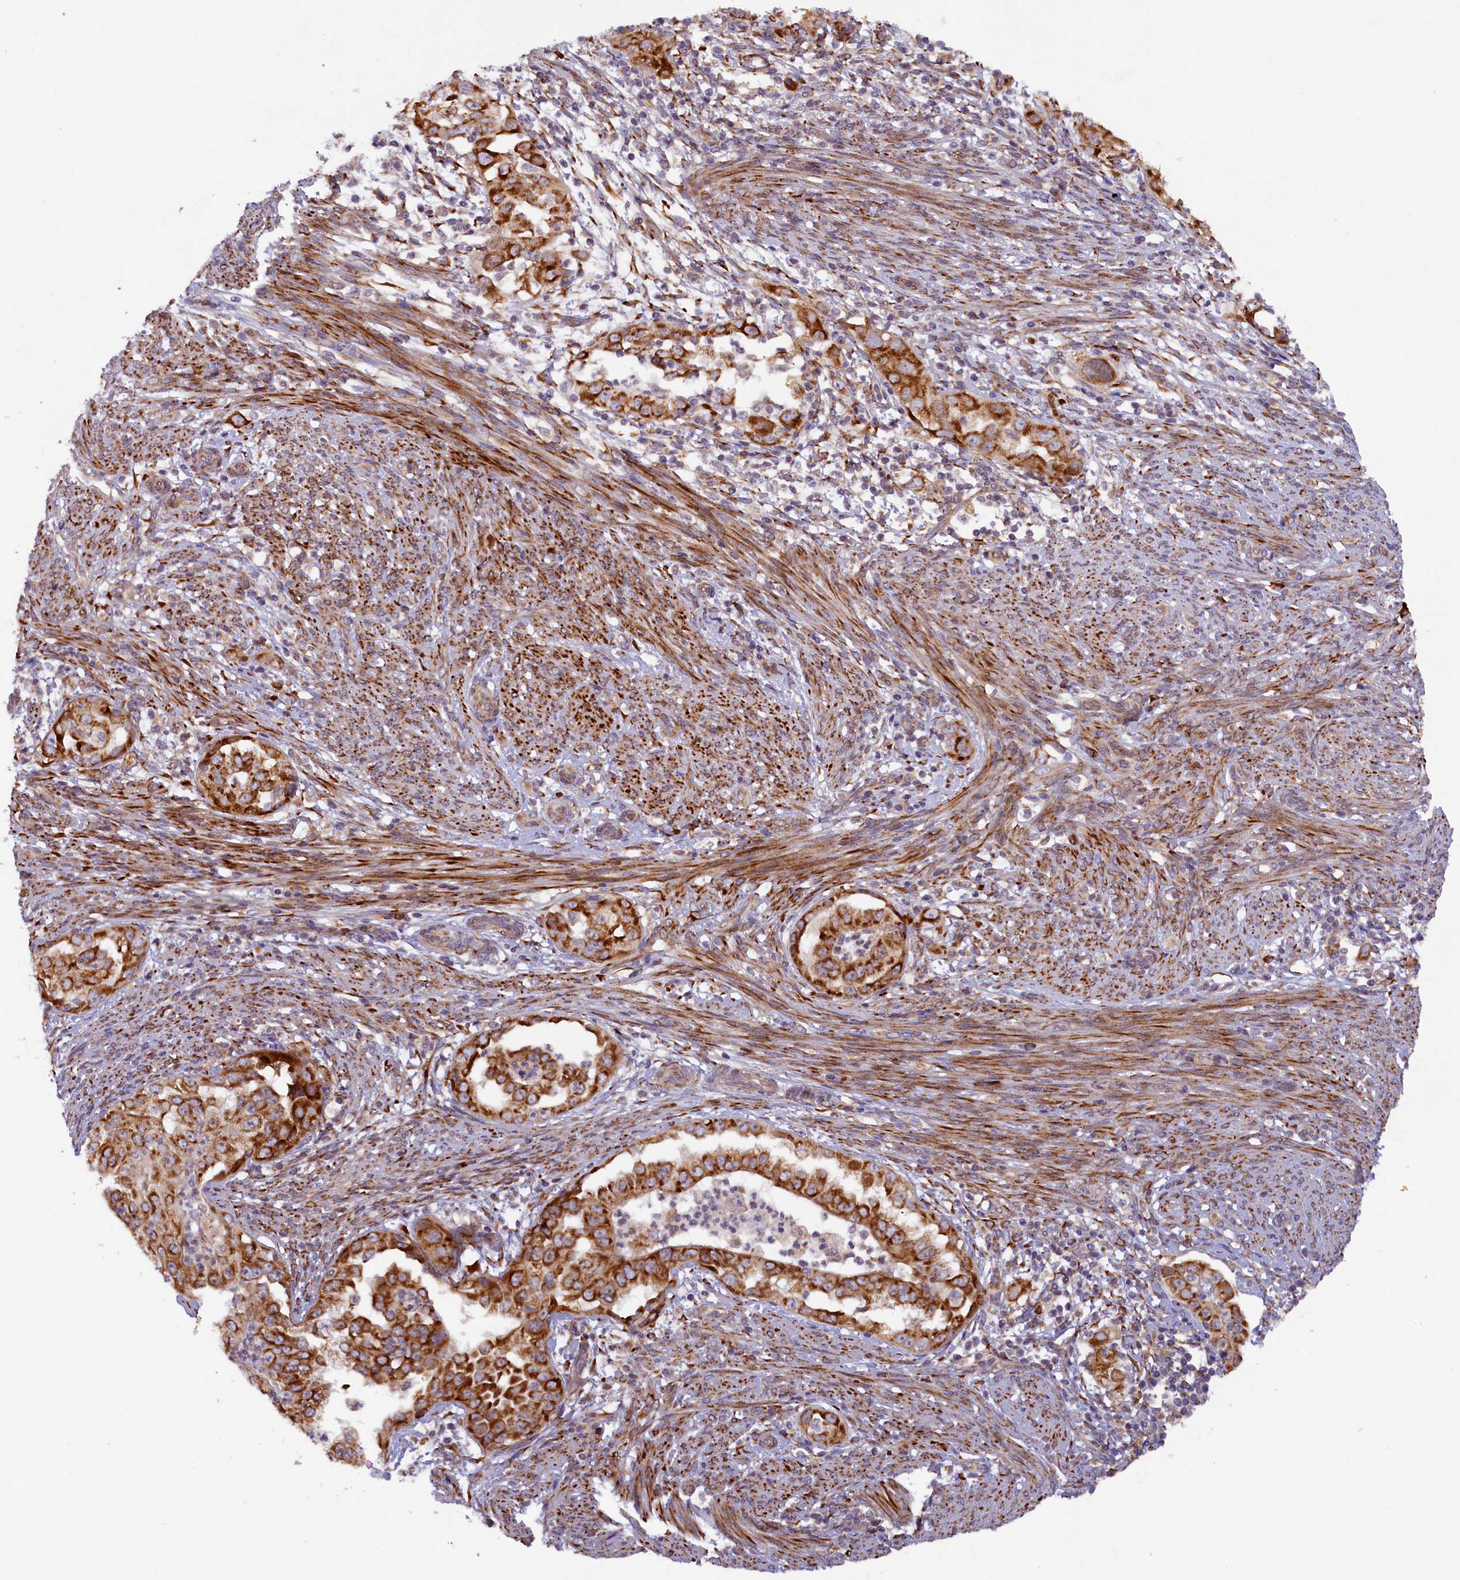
{"staining": {"intensity": "strong", "quantity": ">75%", "location": "cytoplasmic/membranous"}, "tissue": "endometrial cancer", "cell_type": "Tumor cells", "image_type": "cancer", "snomed": [{"axis": "morphology", "description": "Adenocarcinoma, NOS"}, {"axis": "topography", "description": "Endometrium"}], "caption": "Tumor cells demonstrate high levels of strong cytoplasmic/membranous expression in about >75% of cells in endometrial cancer (adenocarcinoma). (DAB IHC, brown staining for protein, blue staining for nuclei).", "gene": "SSC5D", "patient": {"sex": "female", "age": 85}}